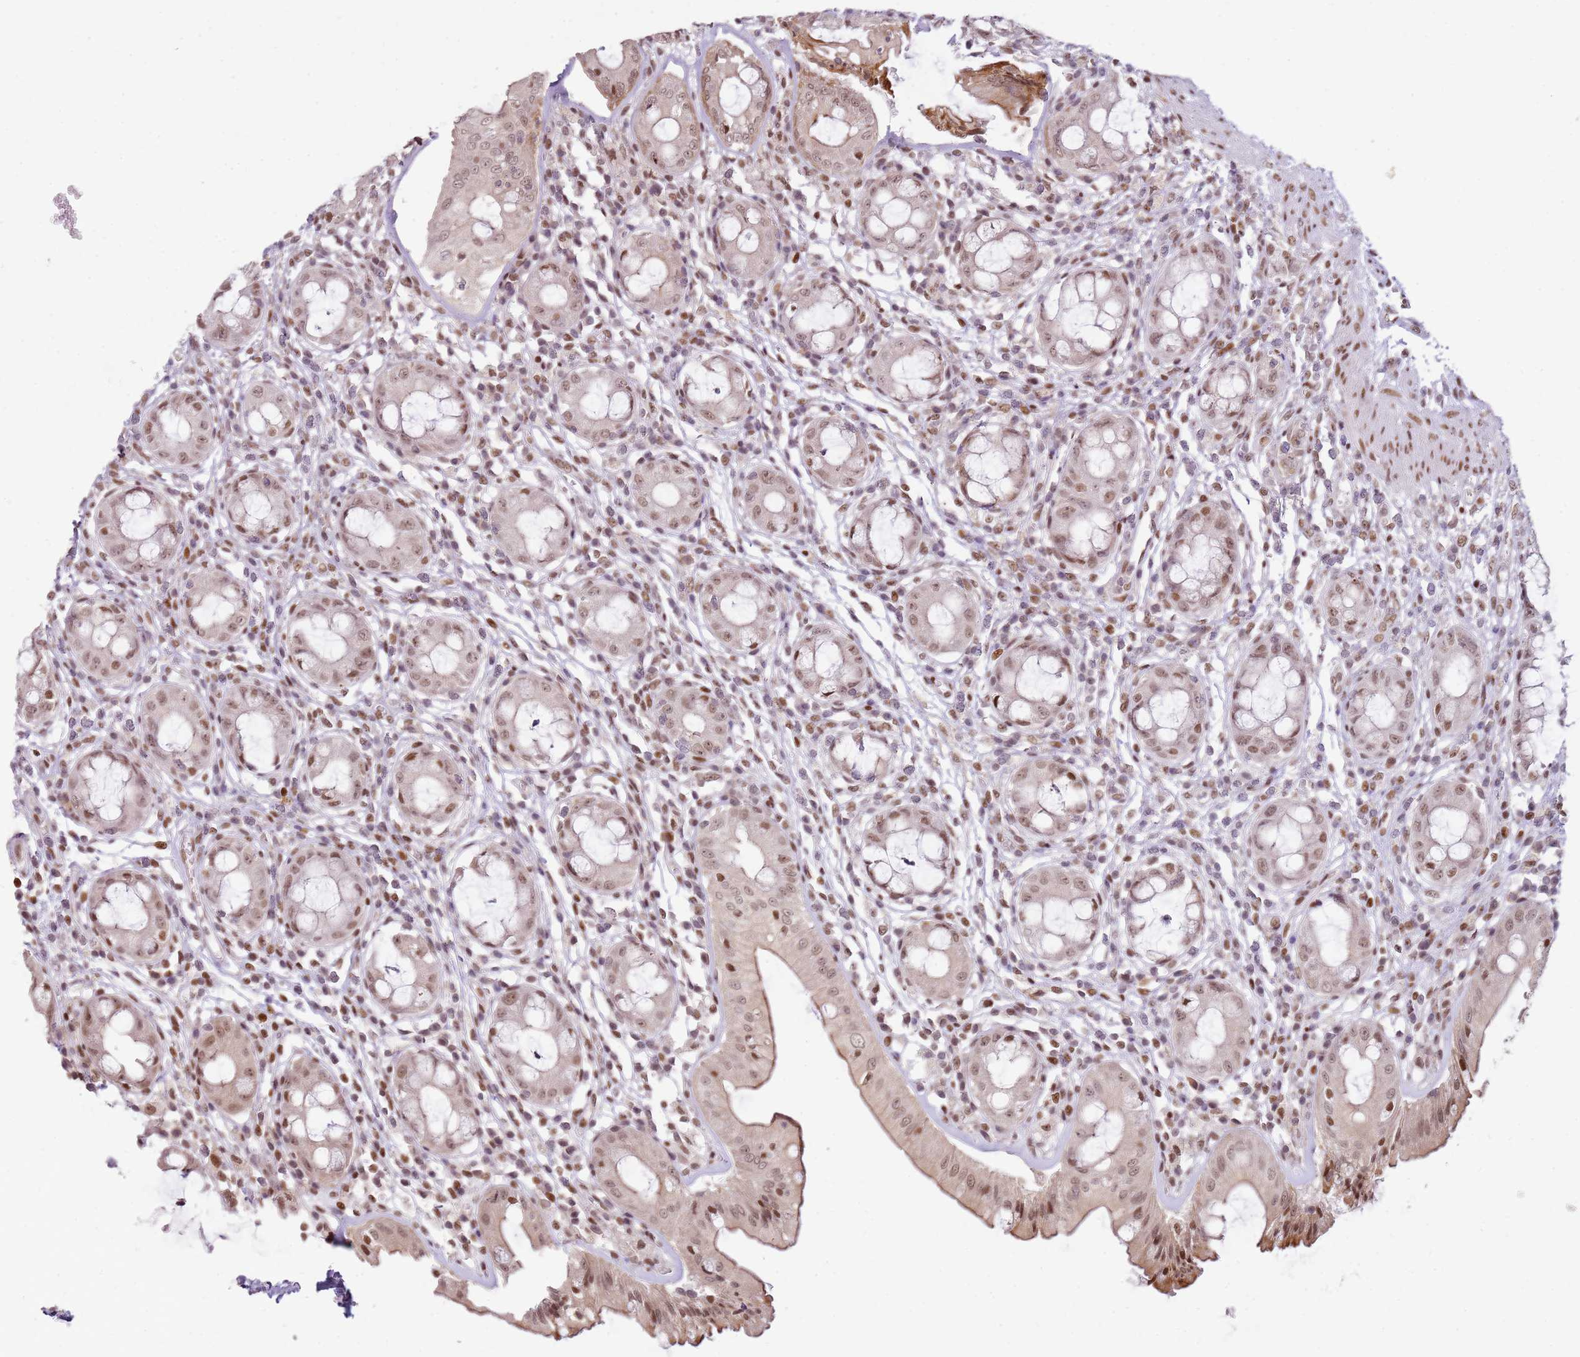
{"staining": {"intensity": "moderate", "quantity": ">75%", "location": "nuclear"}, "tissue": "rectum", "cell_type": "Glandular cells", "image_type": "normal", "snomed": [{"axis": "morphology", "description": "Normal tissue, NOS"}, {"axis": "topography", "description": "Rectum"}], "caption": "The micrograph reveals immunohistochemical staining of benign rectum. There is moderate nuclear staining is present in about >75% of glandular cells. (DAB (3,3'-diaminobenzidine) IHC, brown staining for protein, blue staining for nuclei).", "gene": "PHC2", "patient": {"sex": "female", "age": 57}}